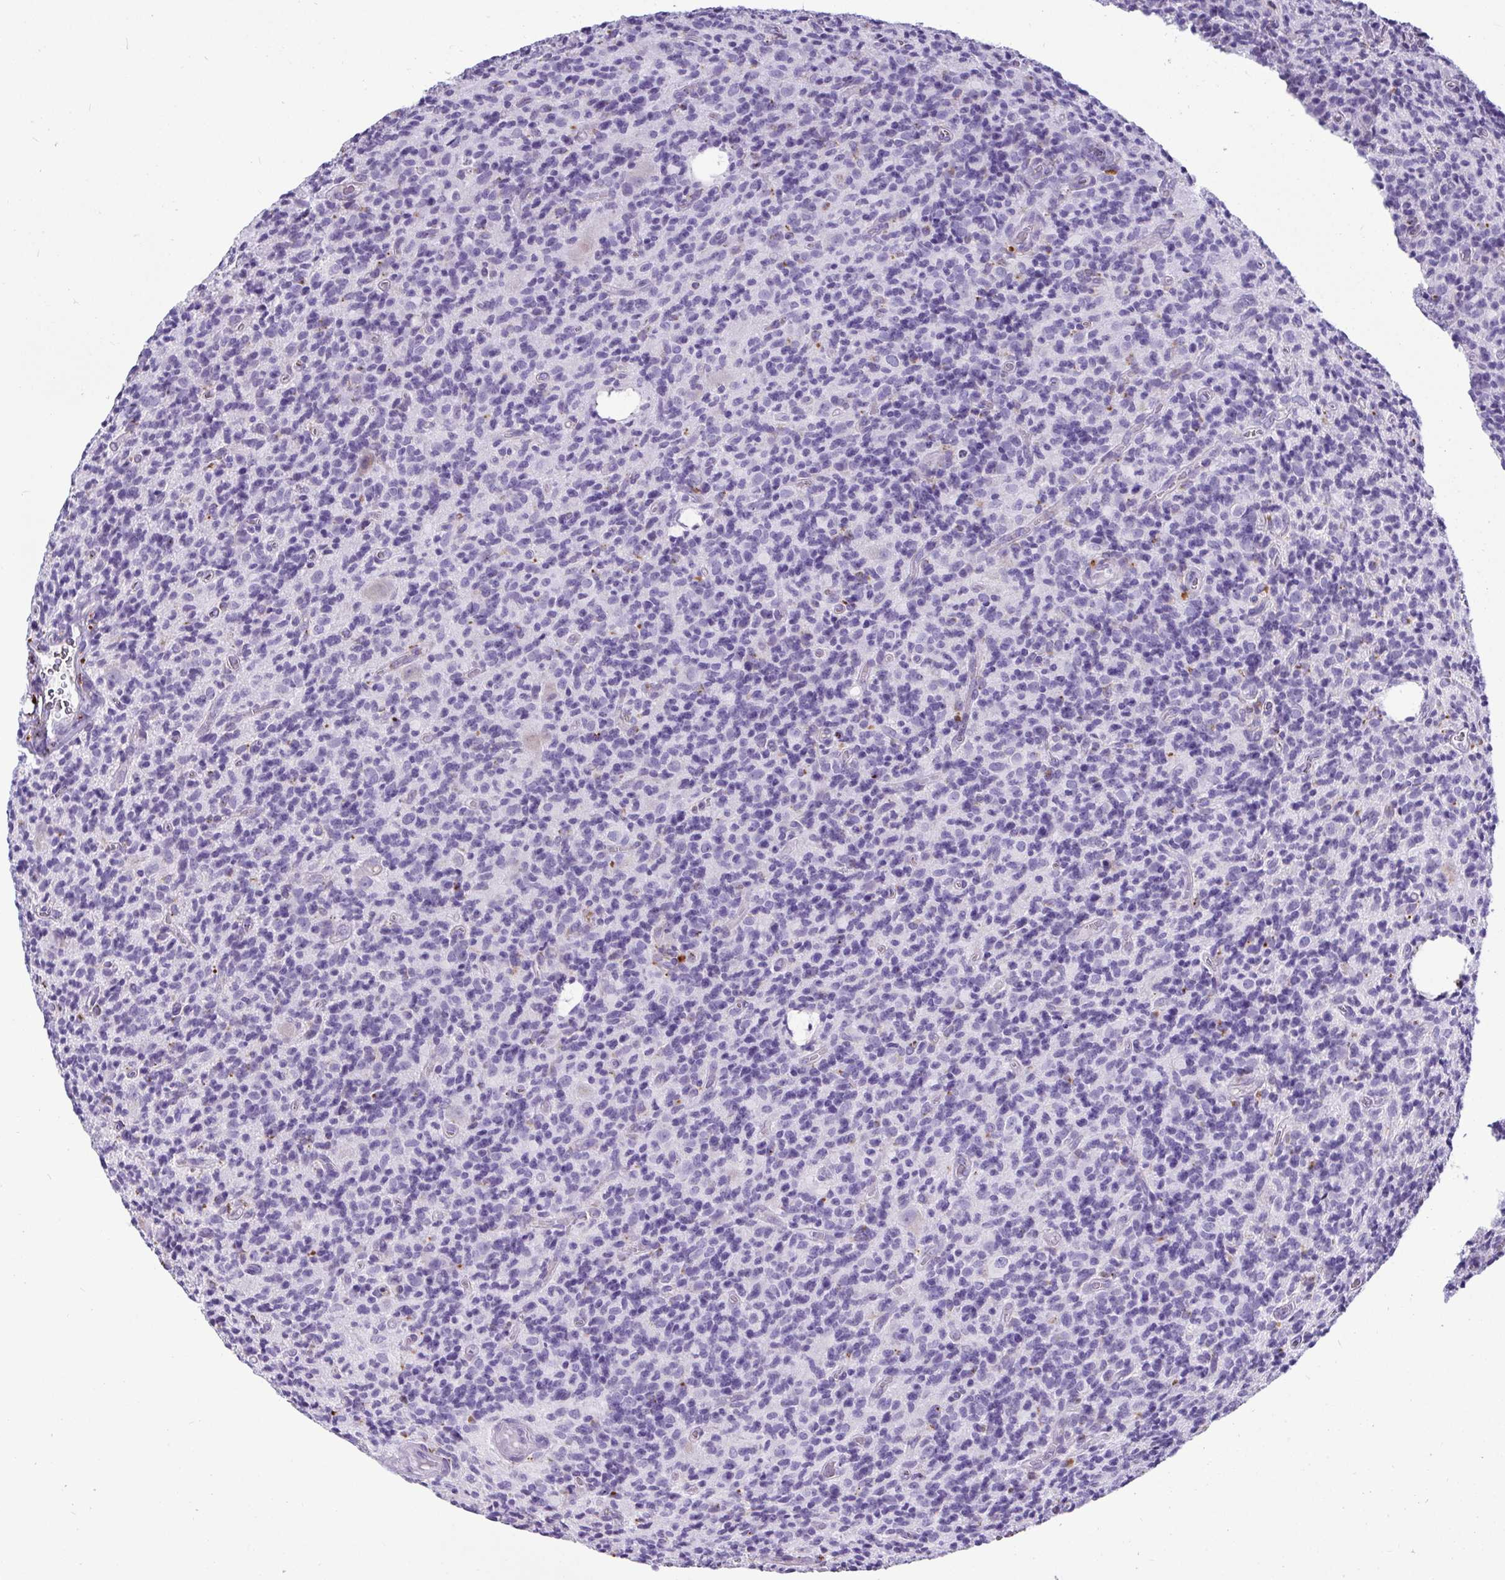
{"staining": {"intensity": "negative", "quantity": "none", "location": "none"}, "tissue": "glioma", "cell_type": "Tumor cells", "image_type": "cancer", "snomed": [{"axis": "morphology", "description": "Glioma, malignant, High grade"}, {"axis": "topography", "description": "Brain"}], "caption": "Immunohistochemical staining of glioma displays no significant positivity in tumor cells.", "gene": "CTSZ", "patient": {"sex": "male", "age": 76}}